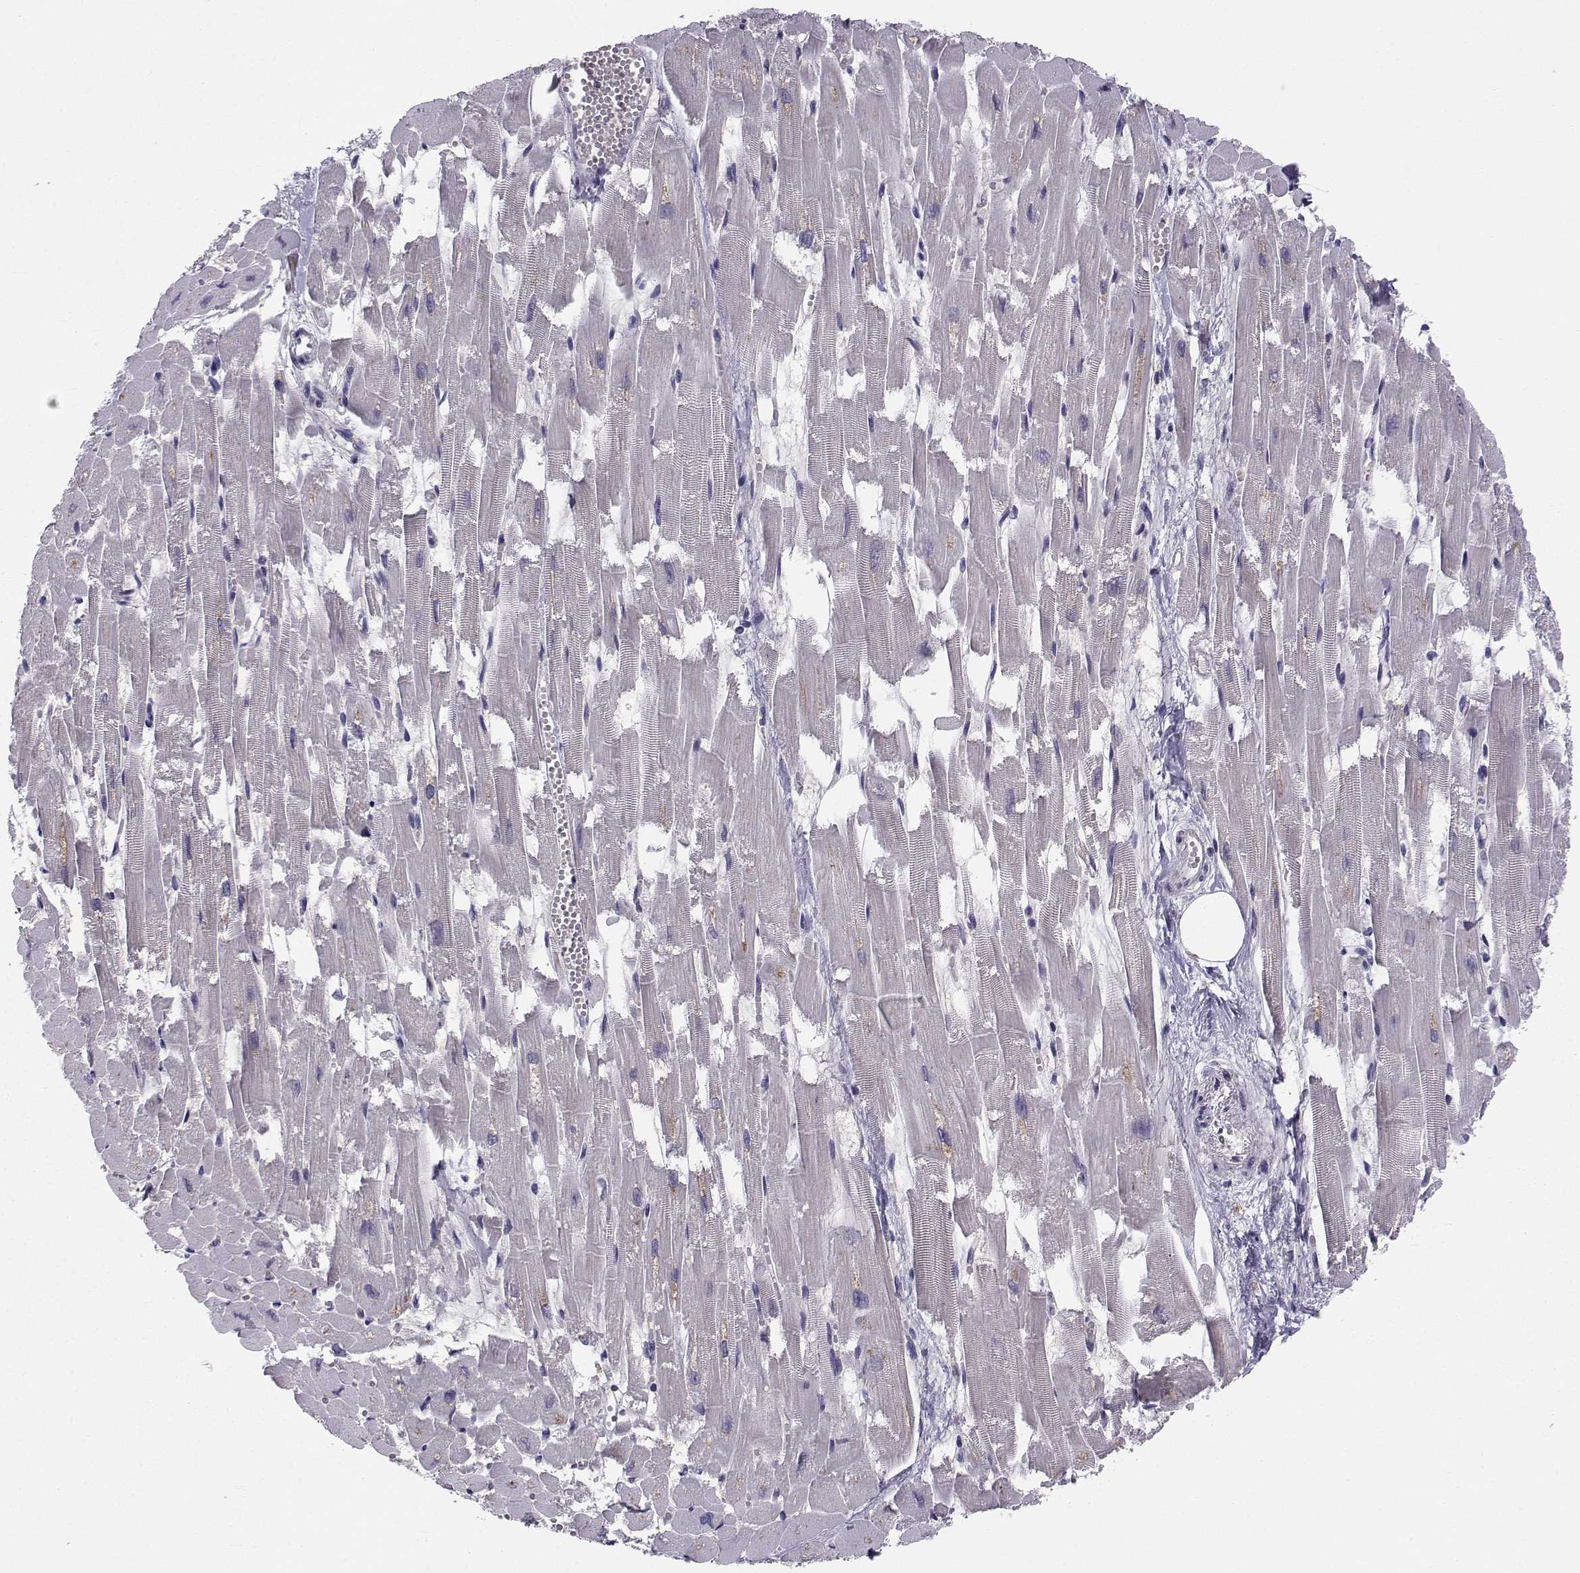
{"staining": {"intensity": "negative", "quantity": "none", "location": "none"}, "tissue": "heart muscle", "cell_type": "Cardiomyocytes", "image_type": "normal", "snomed": [{"axis": "morphology", "description": "Normal tissue, NOS"}, {"axis": "topography", "description": "Heart"}], "caption": "IHC histopathology image of unremarkable human heart muscle stained for a protein (brown), which demonstrates no staining in cardiomyocytes. (DAB (3,3'-diaminobenzidine) IHC, high magnification).", "gene": "ANGPT1", "patient": {"sex": "female", "age": 52}}